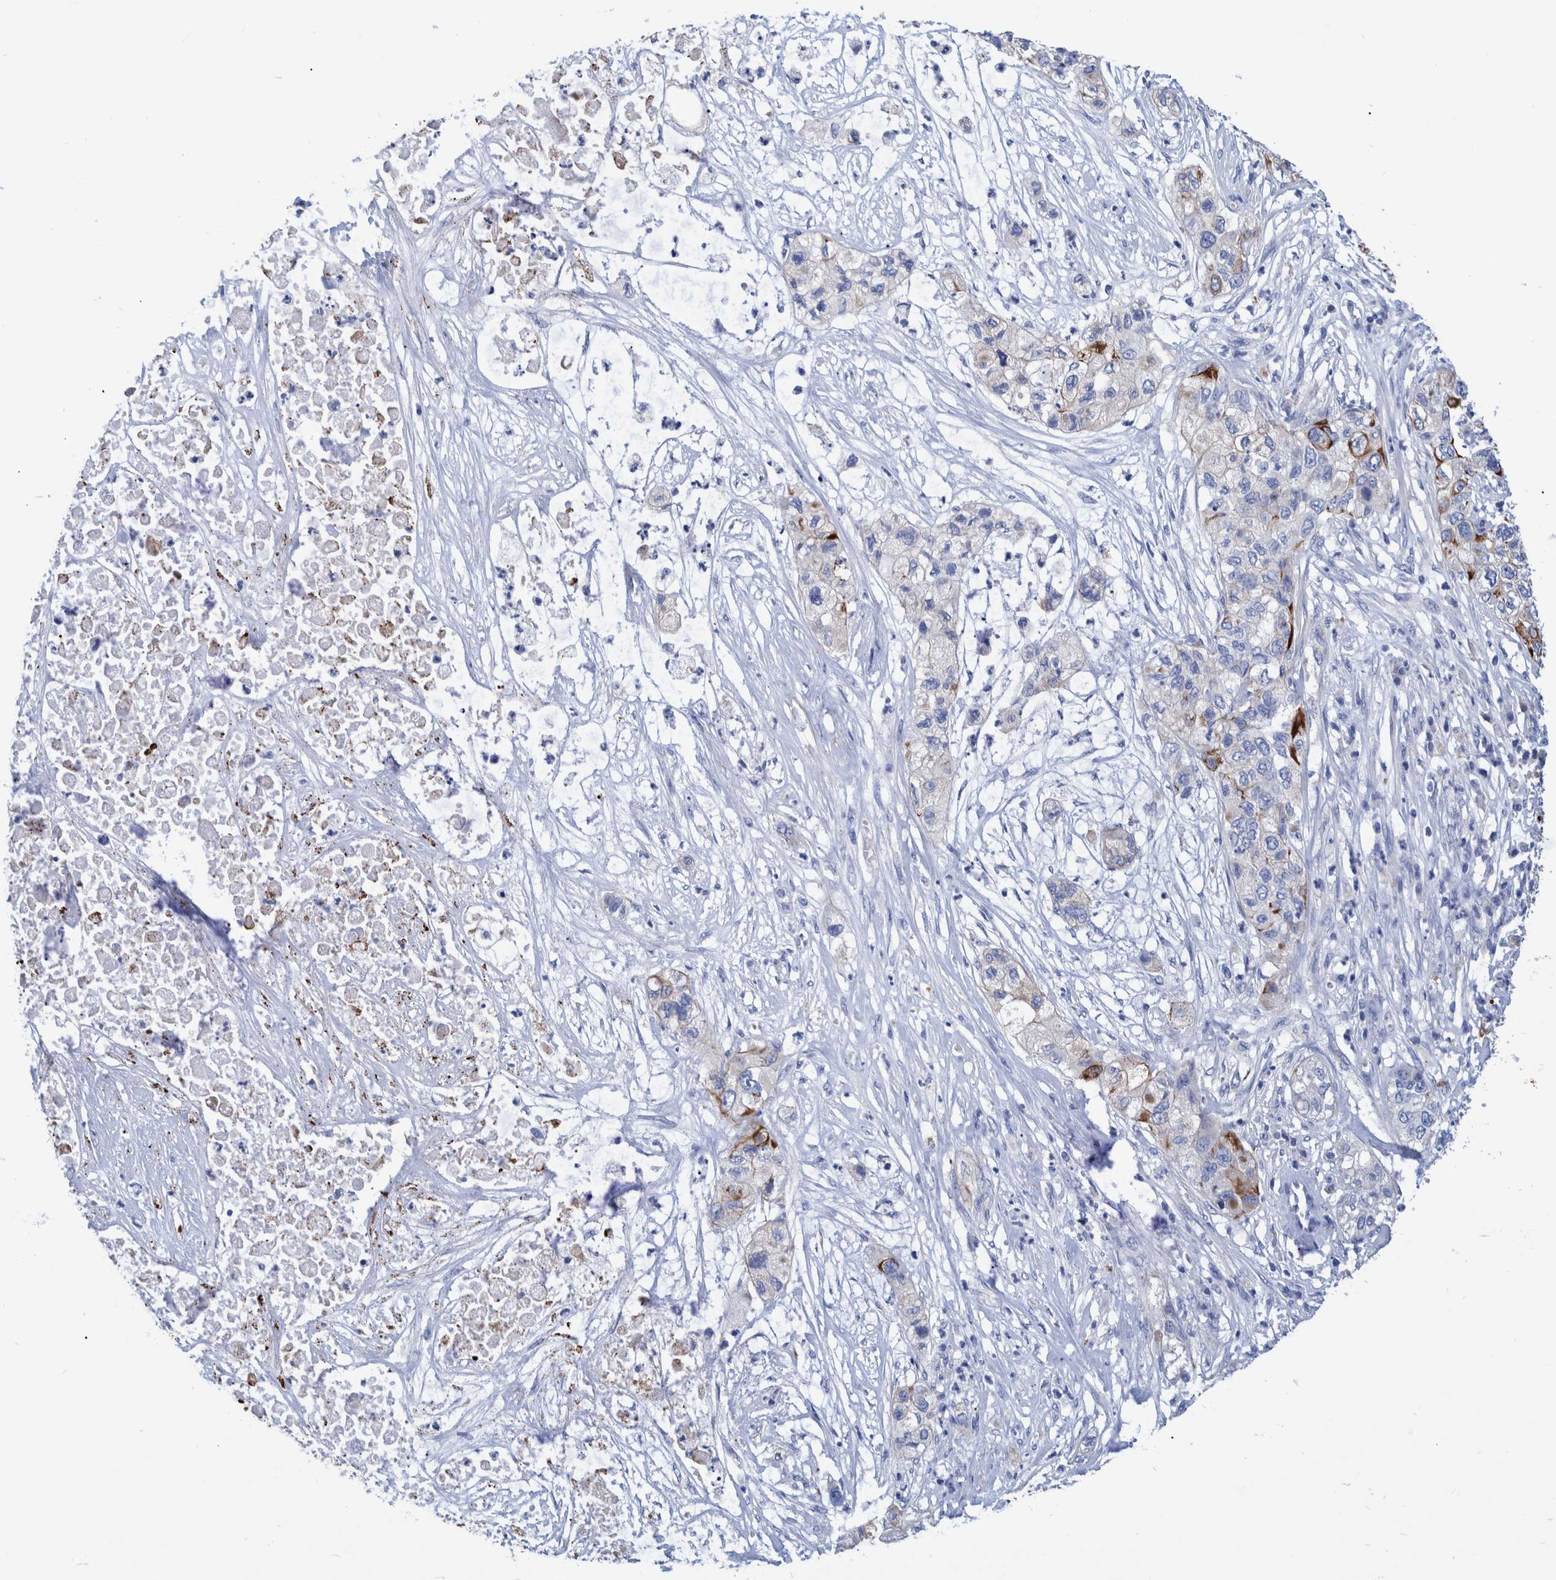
{"staining": {"intensity": "moderate", "quantity": "<25%", "location": "cytoplasmic/membranous"}, "tissue": "pancreatic cancer", "cell_type": "Tumor cells", "image_type": "cancer", "snomed": [{"axis": "morphology", "description": "Adenocarcinoma, NOS"}, {"axis": "topography", "description": "Pancreas"}], "caption": "Pancreatic cancer stained with DAB (3,3'-diaminobenzidine) immunohistochemistry (IHC) reveals low levels of moderate cytoplasmic/membranous positivity in about <25% of tumor cells.", "gene": "MKS1", "patient": {"sex": "female", "age": 78}}